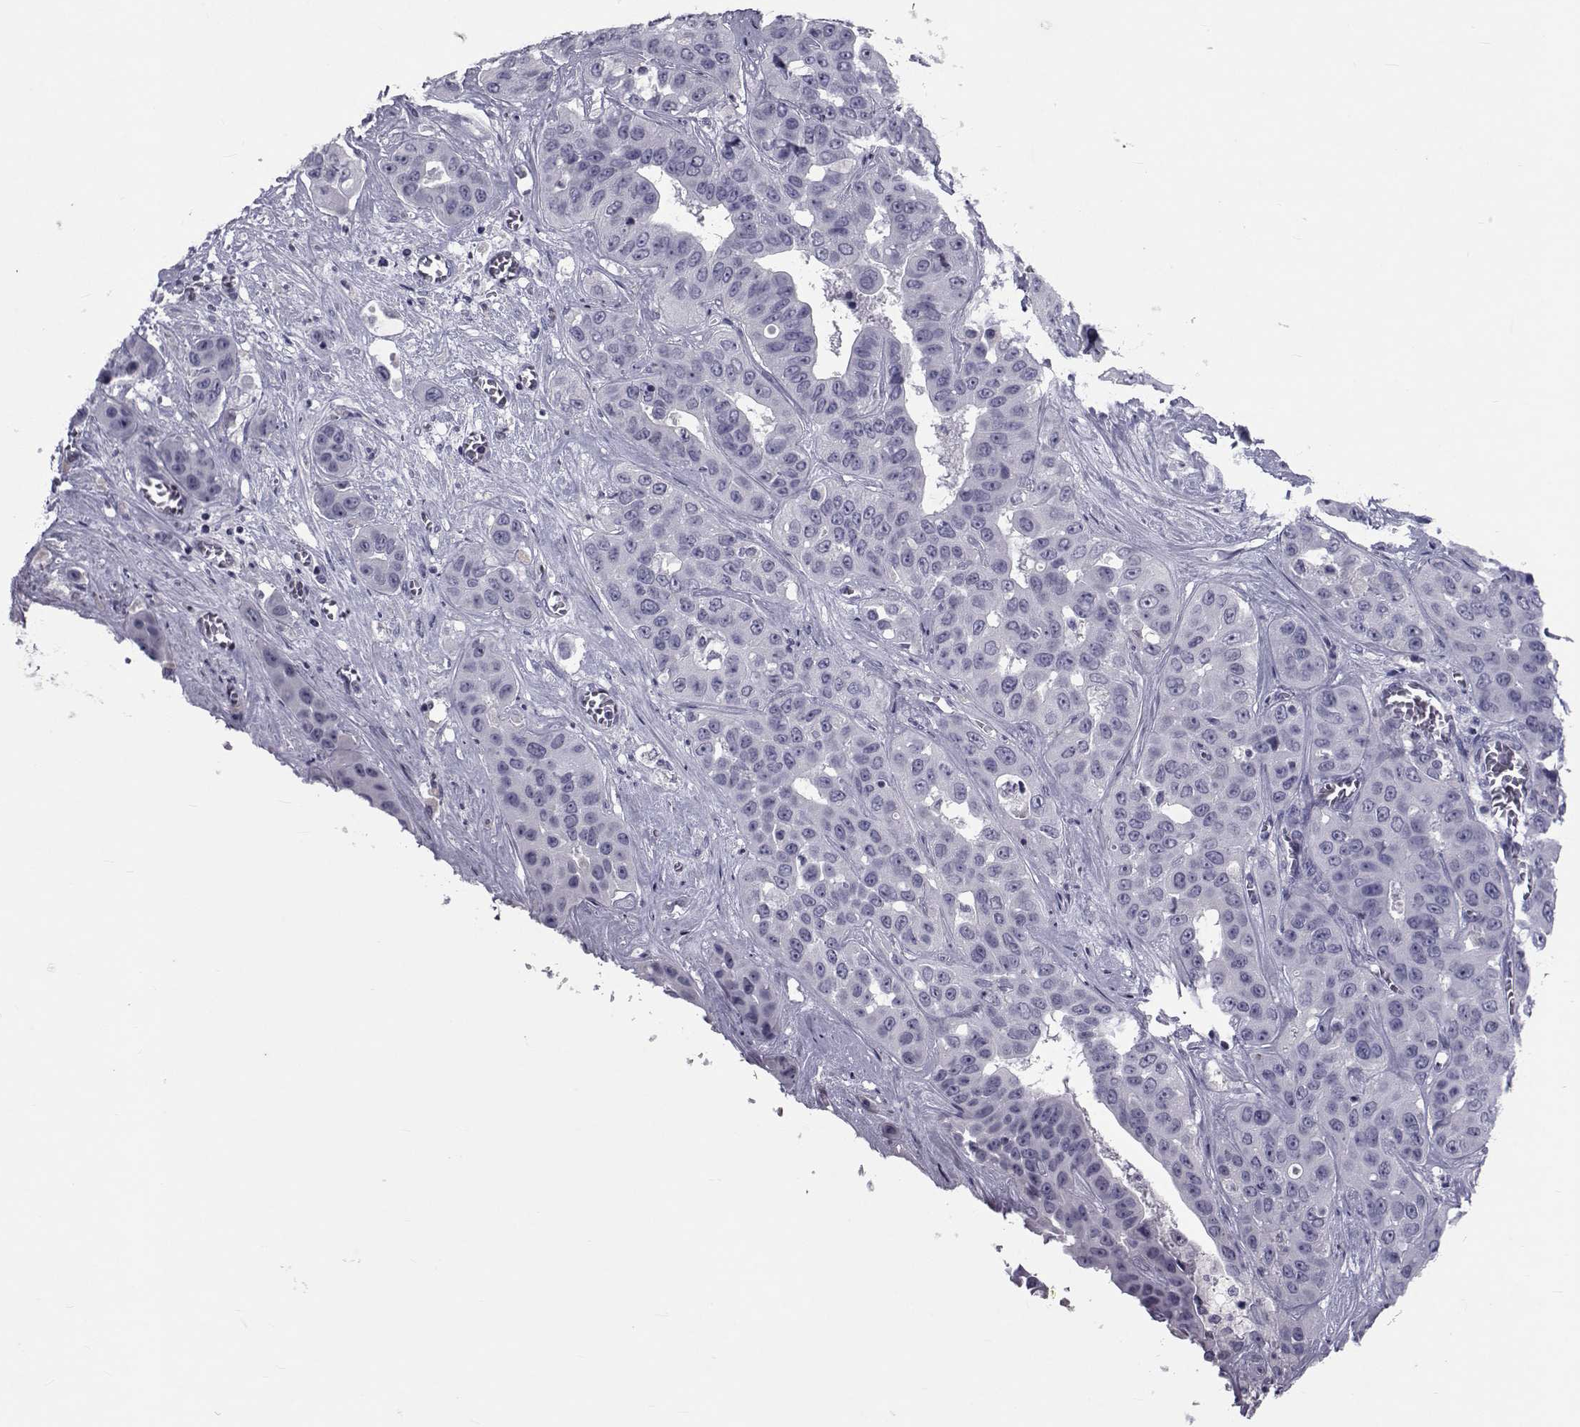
{"staining": {"intensity": "negative", "quantity": "none", "location": "none"}, "tissue": "liver cancer", "cell_type": "Tumor cells", "image_type": "cancer", "snomed": [{"axis": "morphology", "description": "Cholangiocarcinoma"}, {"axis": "topography", "description": "Liver"}], "caption": "A high-resolution image shows IHC staining of liver cancer (cholangiocarcinoma), which shows no significant positivity in tumor cells. The staining is performed using DAB brown chromogen with nuclei counter-stained in using hematoxylin.", "gene": "PAX2", "patient": {"sex": "female", "age": 52}}